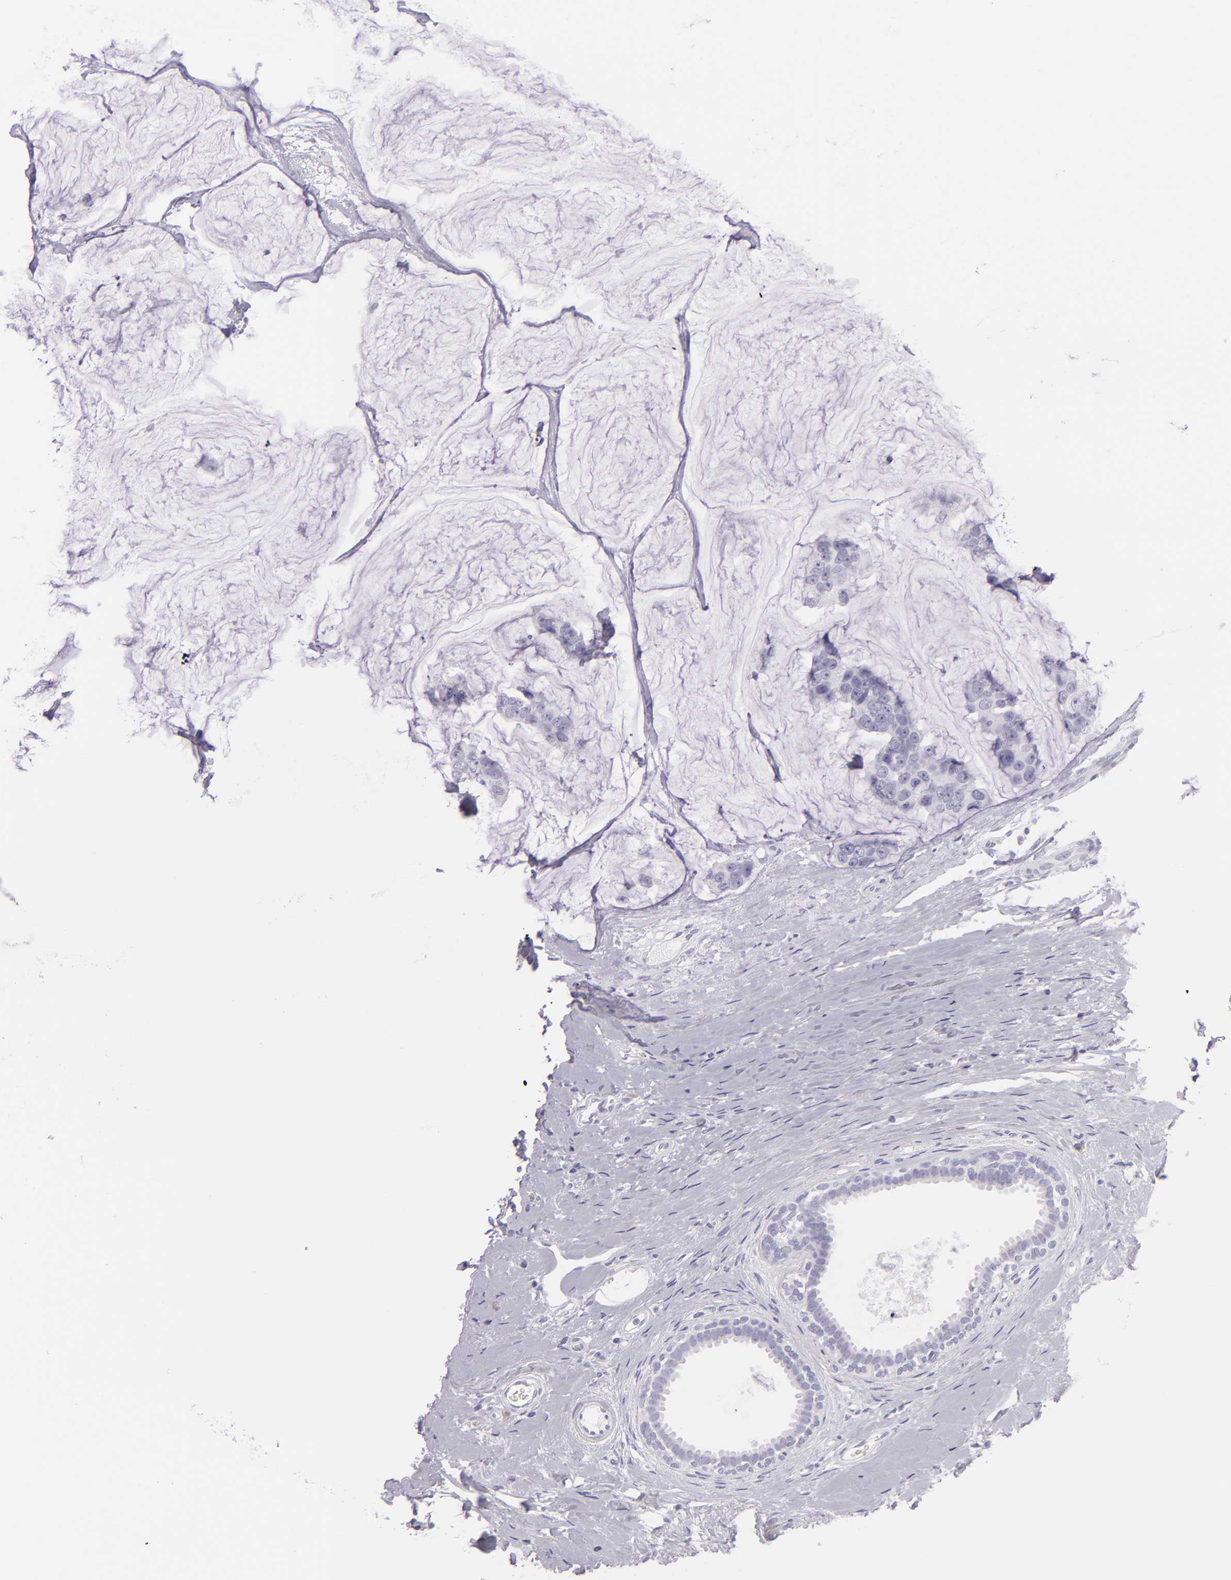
{"staining": {"intensity": "negative", "quantity": "none", "location": "none"}, "tissue": "breast cancer", "cell_type": "Tumor cells", "image_type": "cancer", "snomed": [{"axis": "morphology", "description": "Normal tissue, NOS"}, {"axis": "morphology", "description": "Duct carcinoma"}, {"axis": "topography", "description": "Breast"}], "caption": "Immunohistochemistry of human intraductal carcinoma (breast) displays no positivity in tumor cells.", "gene": "MUC5AC", "patient": {"sex": "female", "age": 50}}